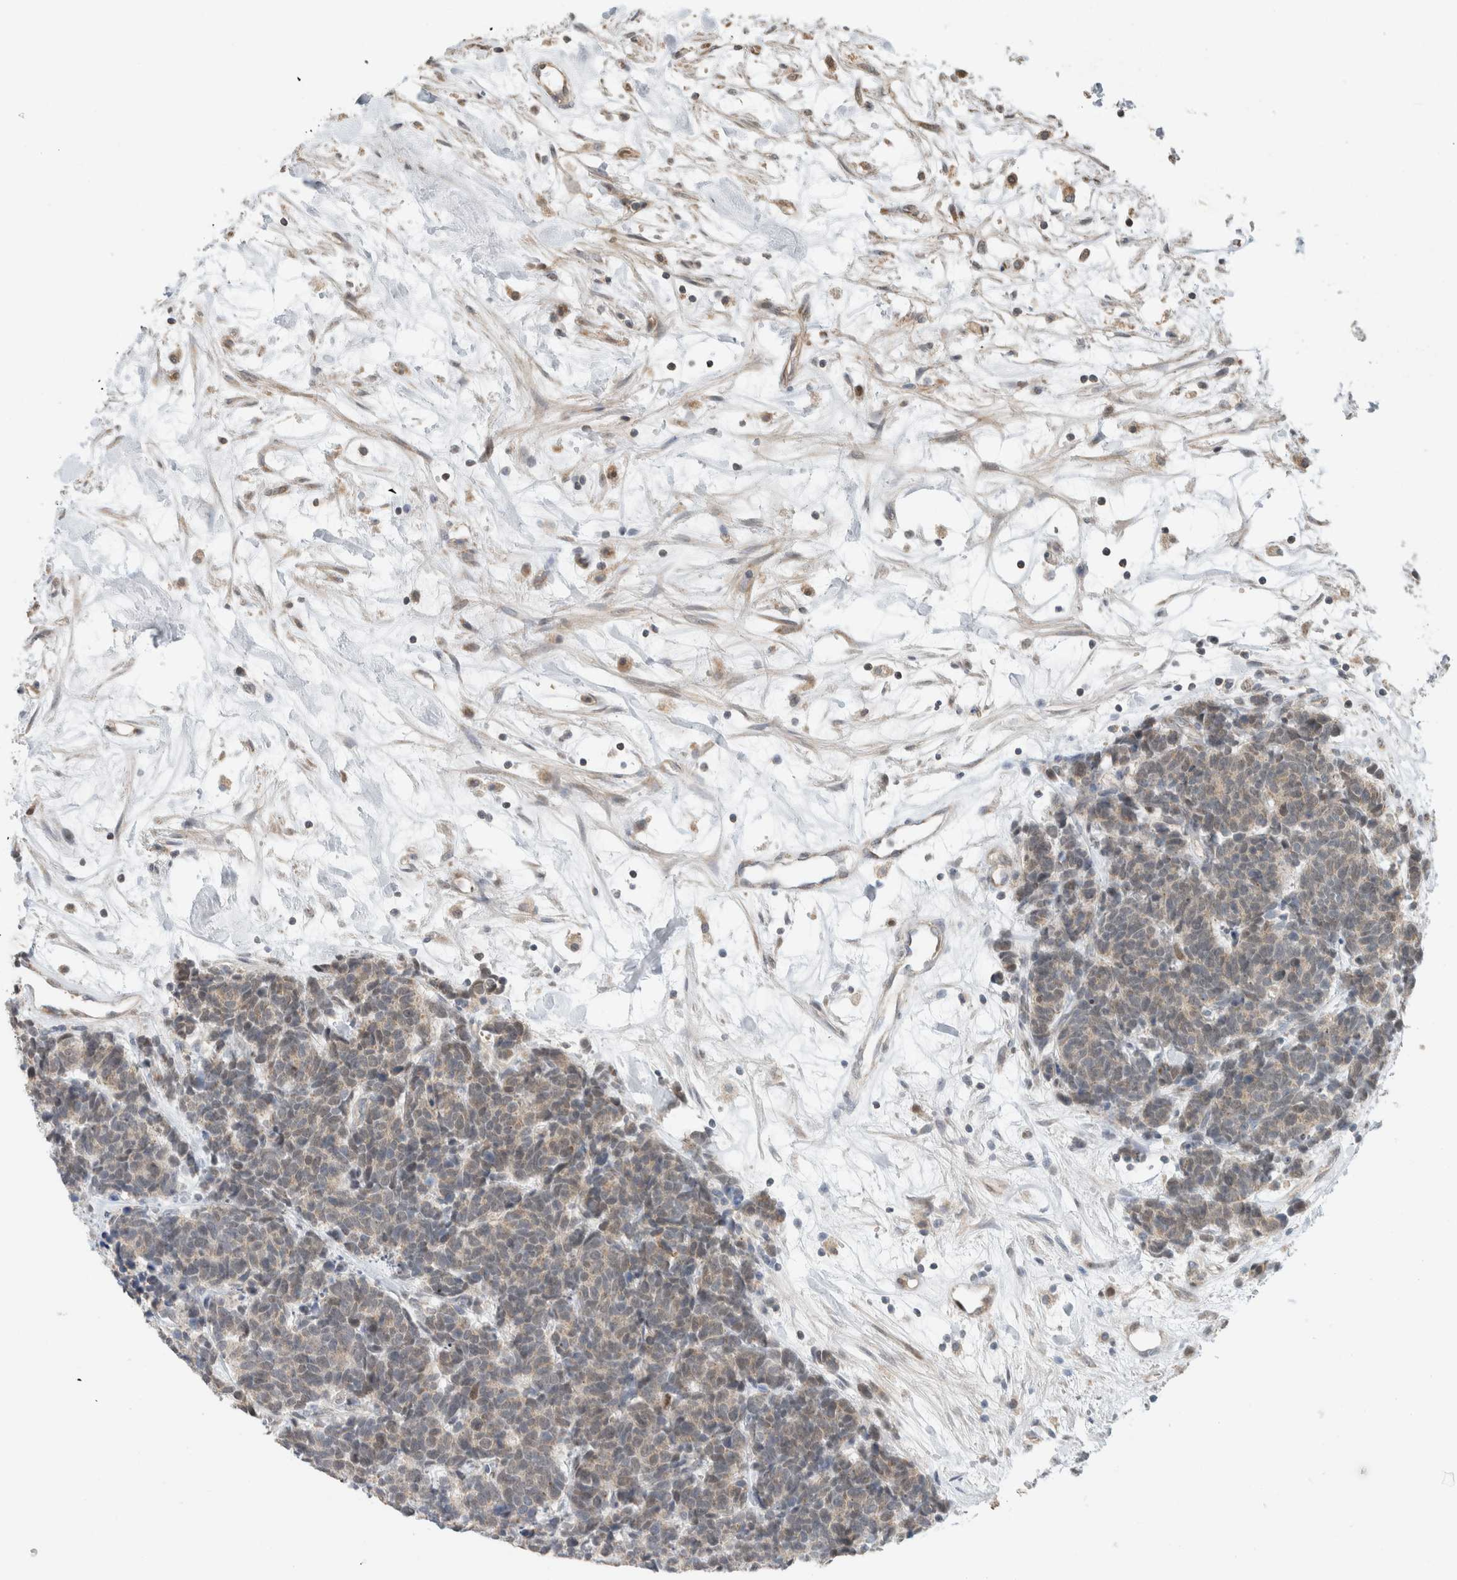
{"staining": {"intensity": "weak", "quantity": ">75%", "location": "cytoplasmic/membranous"}, "tissue": "carcinoid", "cell_type": "Tumor cells", "image_type": "cancer", "snomed": [{"axis": "morphology", "description": "Carcinoma, NOS"}, {"axis": "morphology", "description": "Carcinoid, malignant, NOS"}, {"axis": "topography", "description": "Urinary bladder"}], "caption": "Malignant carcinoid stained with a brown dye demonstrates weak cytoplasmic/membranous positive expression in about >75% of tumor cells.", "gene": "GINS4", "patient": {"sex": "male", "age": 57}}